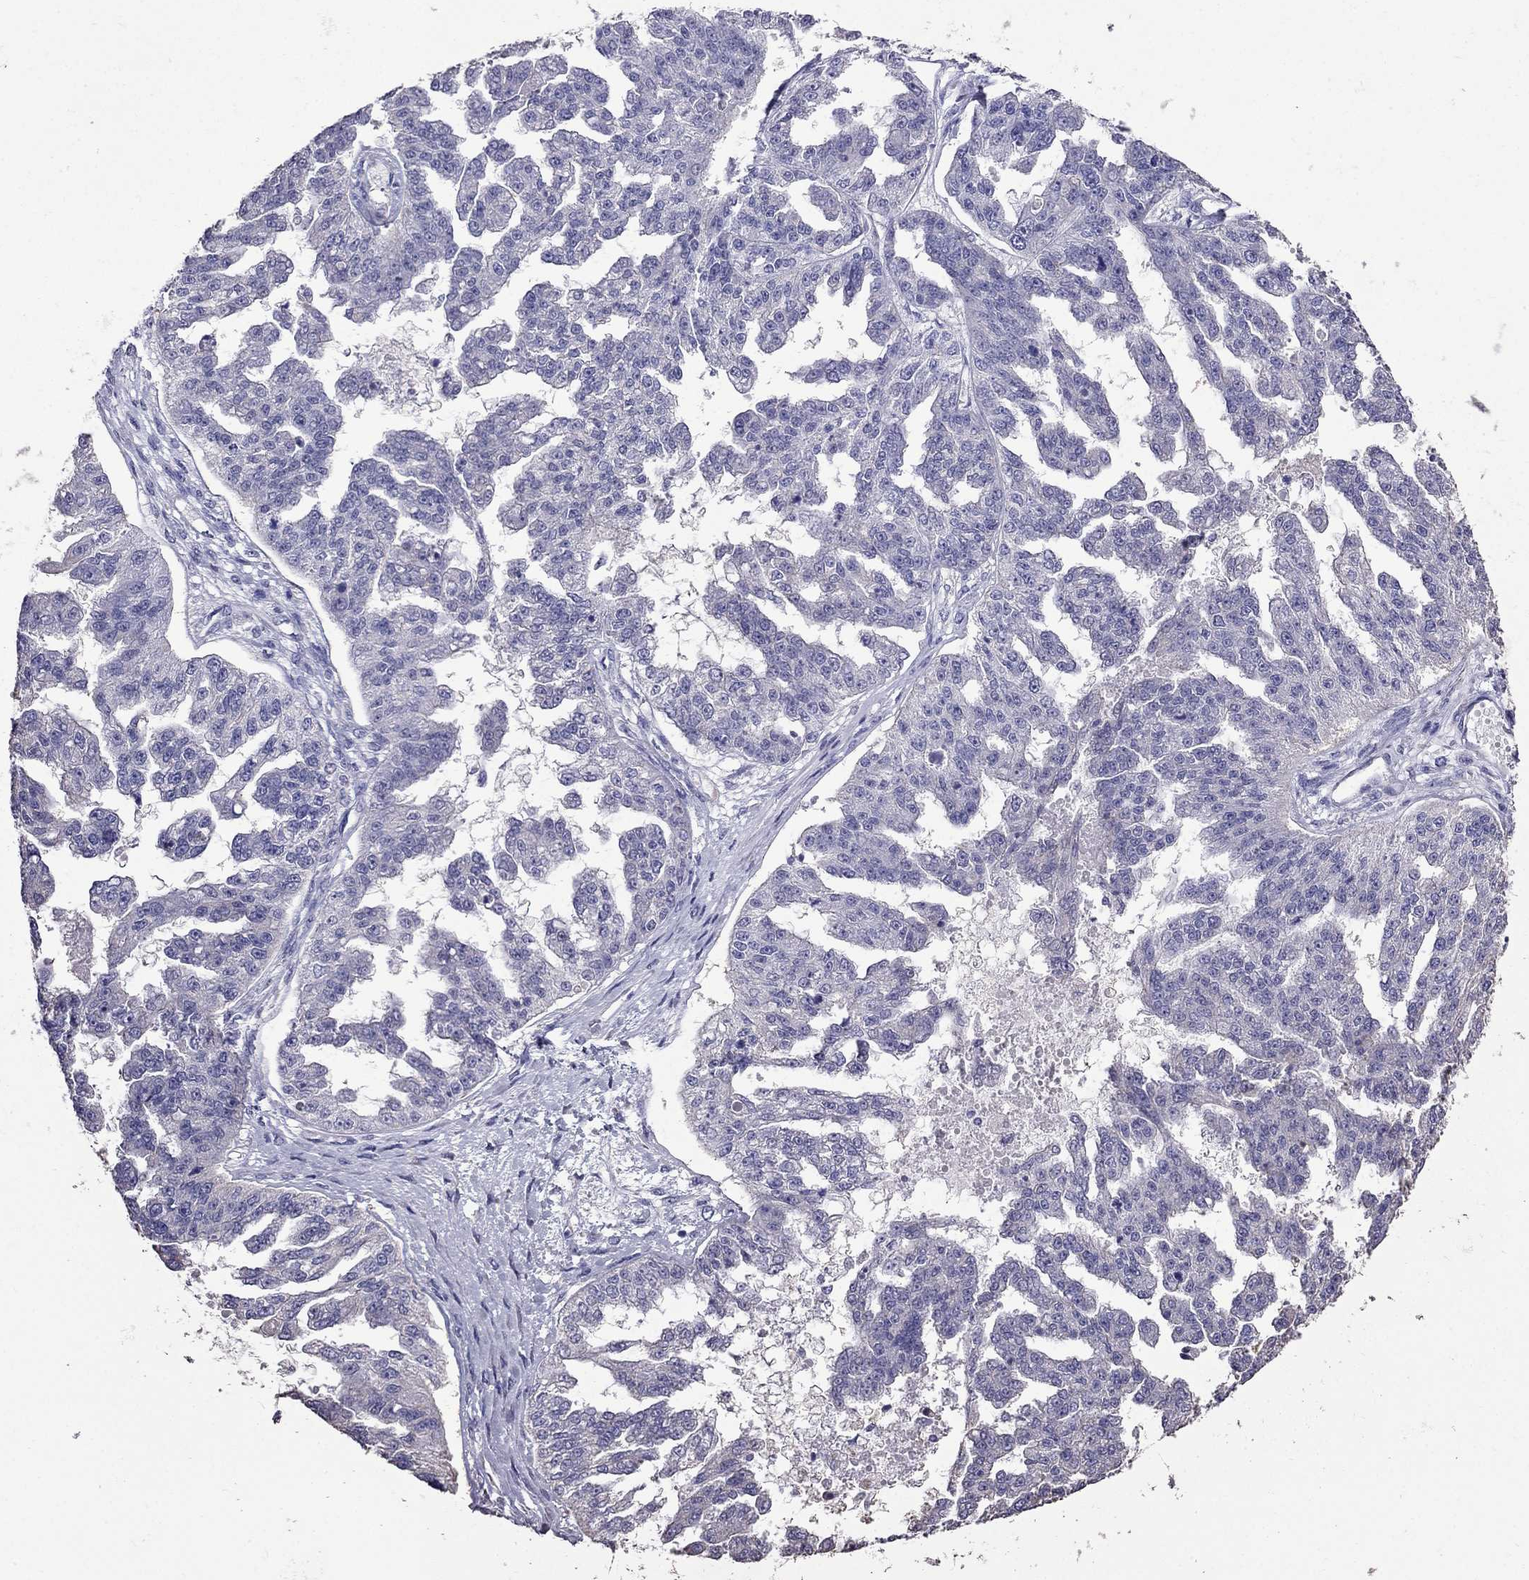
{"staining": {"intensity": "negative", "quantity": "none", "location": "none"}, "tissue": "ovarian cancer", "cell_type": "Tumor cells", "image_type": "cancer", "snomed": [{"axis": "morphology", "description": "Cystadenocarcinoma, serous, NOS"}, {"axis": "topography", "description": "Ovary"}], "caption": "Protein analysis of ovarian cancer (serous cystadenocarcinoma) displays no significant positivity in tumor cells.", "gene": "AK5", "patient": {"sex": "female", "age": 58}}